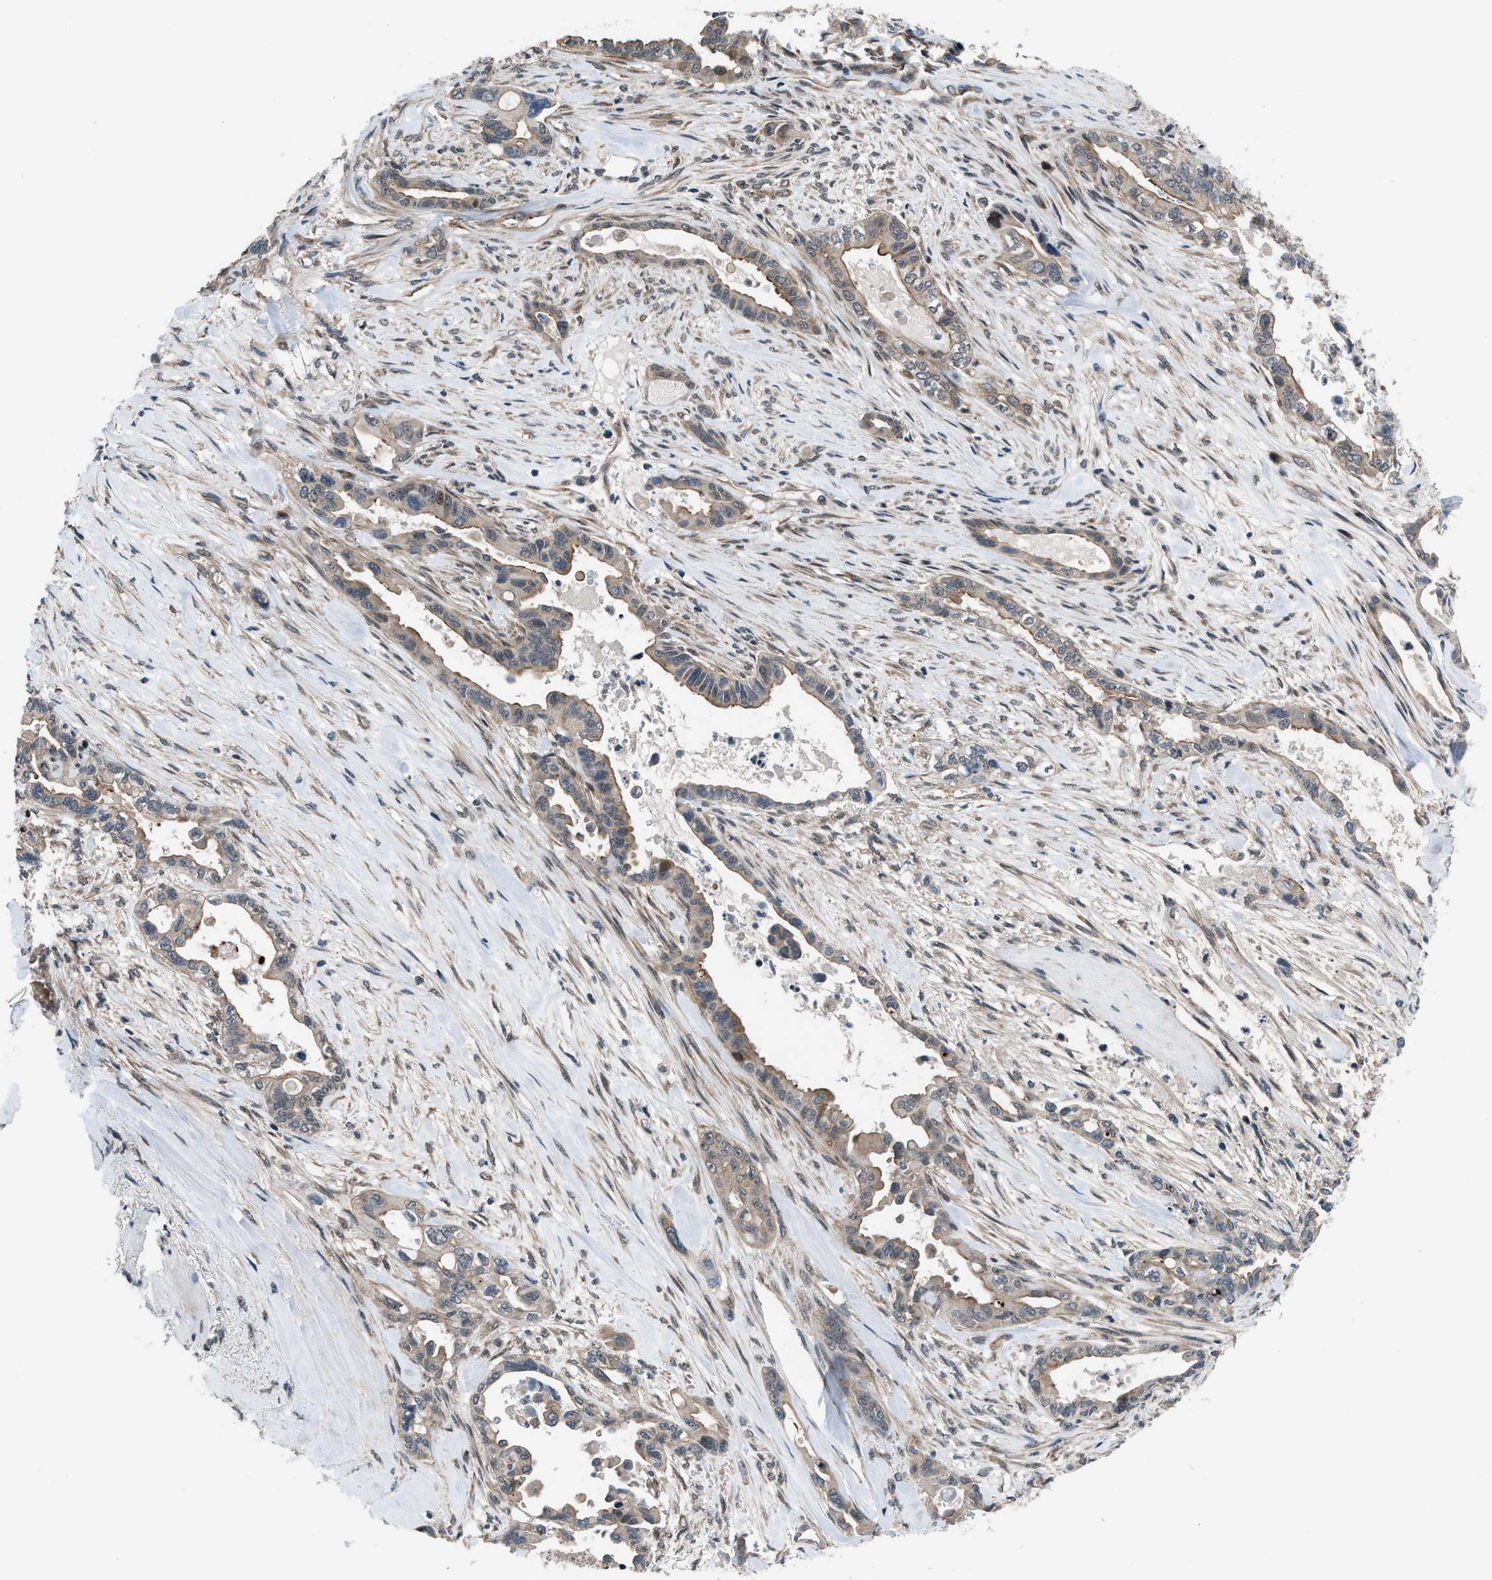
{"staining": {"intensity": "weak", "quantity": ">75%", "location": "cytoplasmic/membranous,nuclear"}, "tissue": "pancreatic cancer", "cell_type": "Tumor cells", "image_type": "cancer", "snomed": [{"axis": "morphology", "description": "Adenocarcinoma, NOS"}, {"axis": "topography", "description": "Pancreas"}], "caption": "Immunohistochemical staining of human pancreatic cancer displays low levels of weak cytoplasmic/membranous and nuclear protein expression in about >75% of tumor cells. (brown staining indicates protein expression, while blue staining denotes nuclei).", "gene": "SETD5", "patient": {"sex": "male", "age": 70}}